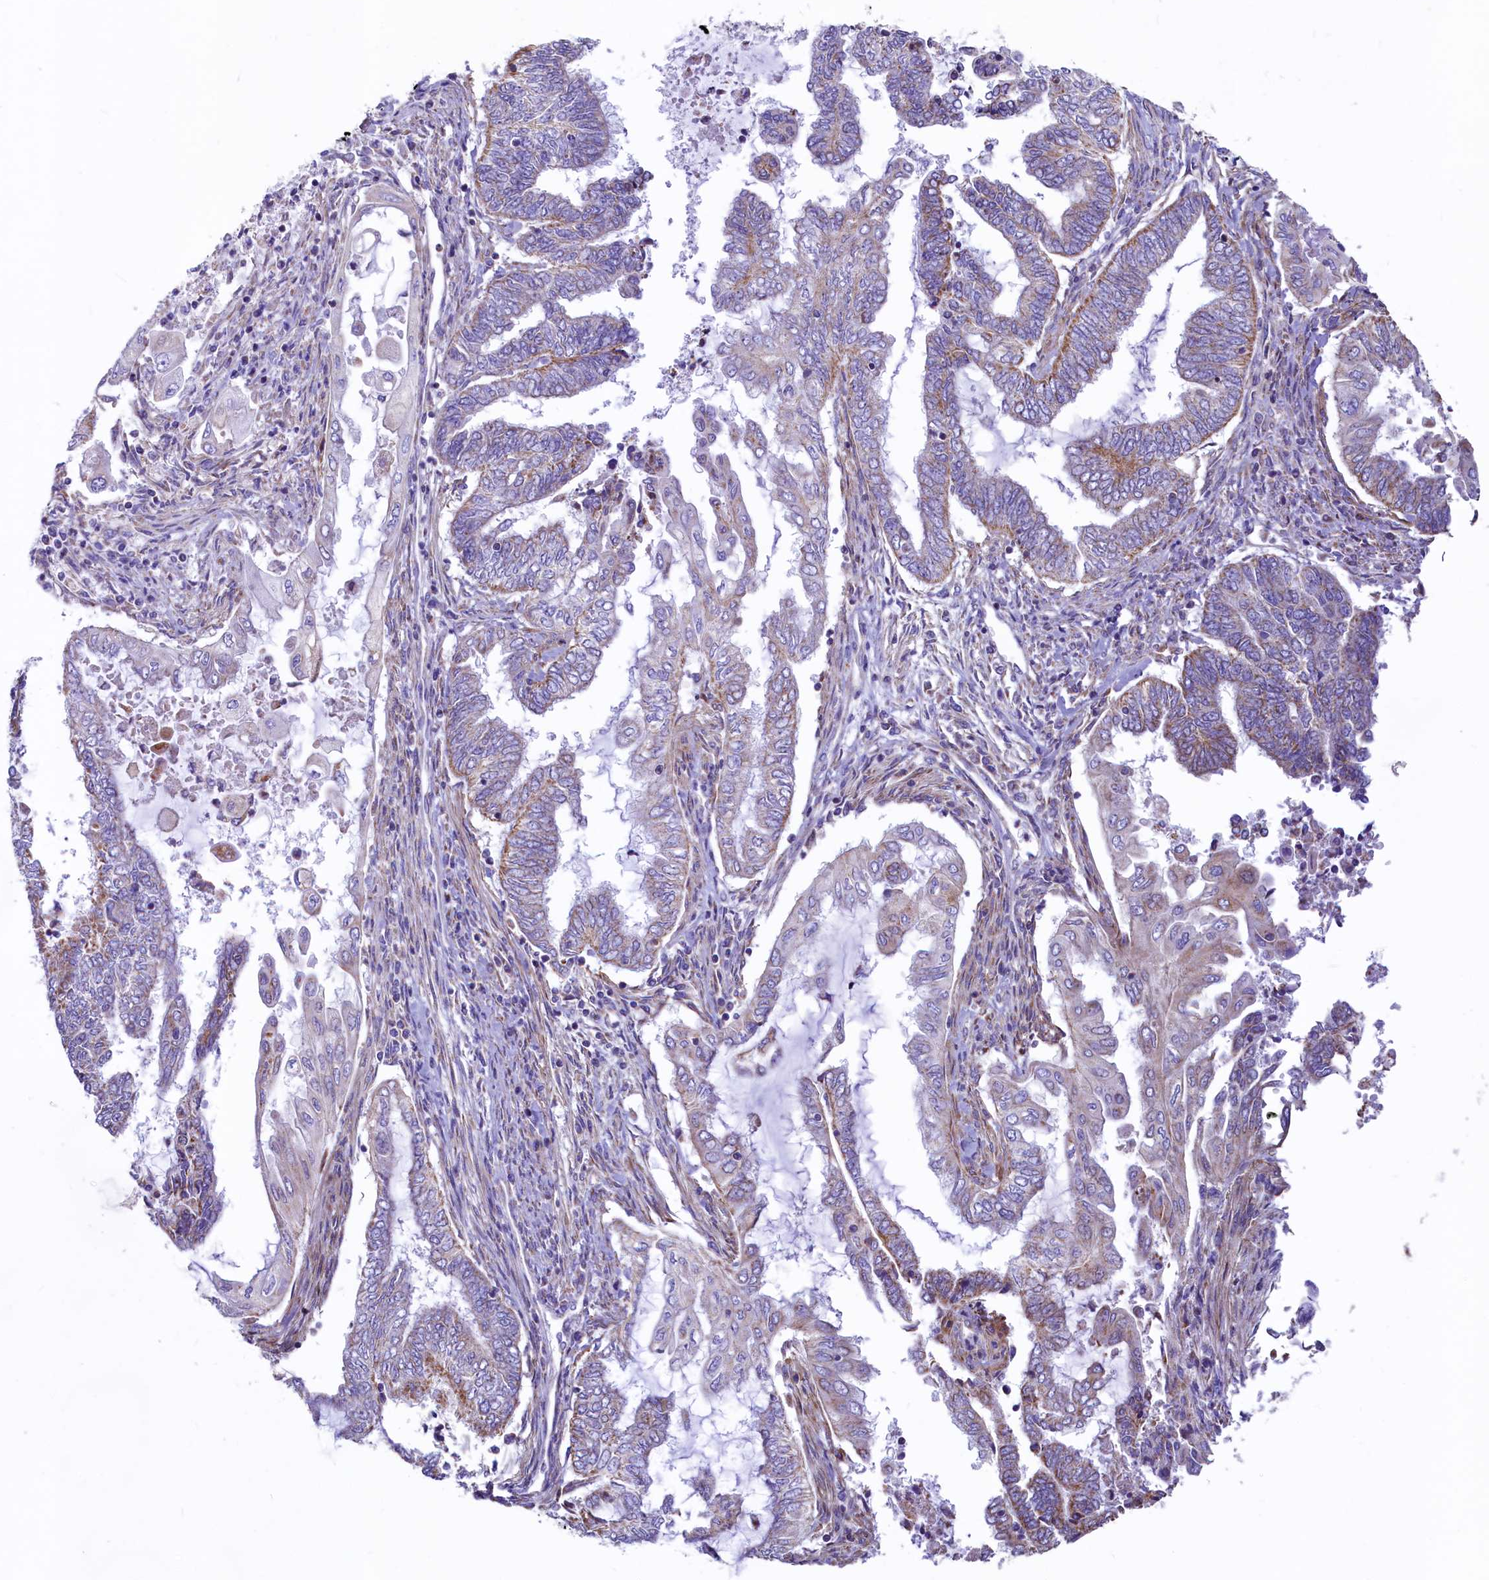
{"staining": {"intensity": "moderate", "quantity": "<25%", "location": "cytoplasmic/membranous"}, "tissue": "endometrial cancer", "cell_type": "Tumor cells", "image_type": "cancer", "snomed": [{"axis": "morphology", "description": "Adenocarcinoma, NOS"}, {"axis": "topography", "description": "Uterus"}, {"axis": "topography", "description": "Endometrium"}], "caption": "Immunohistochemistry image of neoplastic tissue: human endometrial adenocarcinoma stained using immunohistochemistry (IHC) demonstrates low levels of moderate protein expression localized specifically in the cytoplasmic/membranous of tumor cells, appearing as a cytoplasmic/membranous brown color.", "gene": "VWCE", "patient": {"sex": "female", "age": 70}}